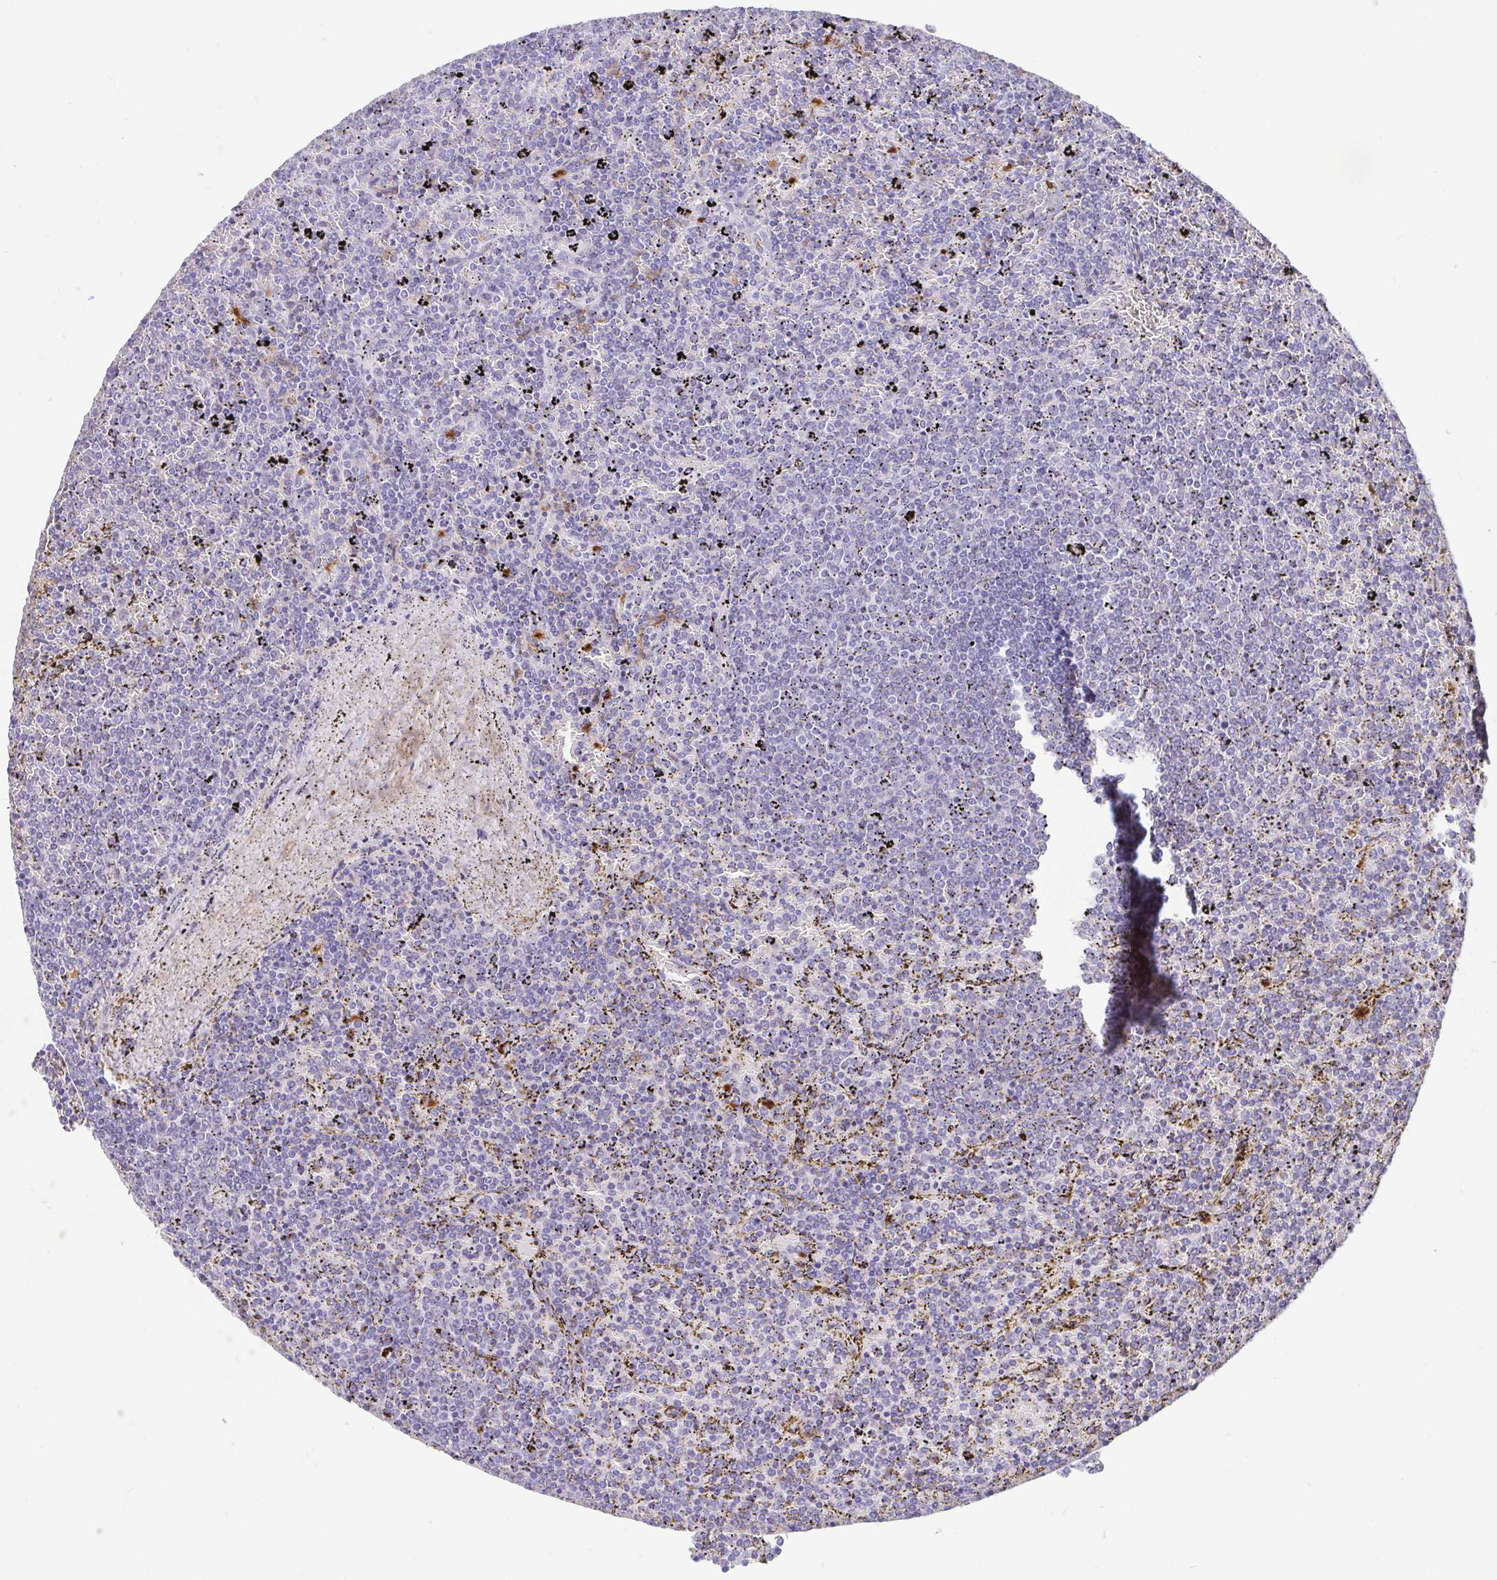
{"staining": {"intensity": "negative", "quantity": "none", "location": "none"}, "tissue": "lymphoma", "cell_type": "Tumor cells", "image_type": "cancer", "snomed": [{"axis": "morphology", "description": "Malignant lymphoma, non-Hodgkin's type, Low grade"}, {"axis": "topography", "description": "Spleen"}], "caption": "Immunohistochemical staining of human lymphoma shows no significant staining in tumor cells. The staining is performed using DAB brown chromogen with nuclei counter-stained in using hematoxylin.", "gene": "FABP3", "patient": {"sex": "female", "age": 77}}